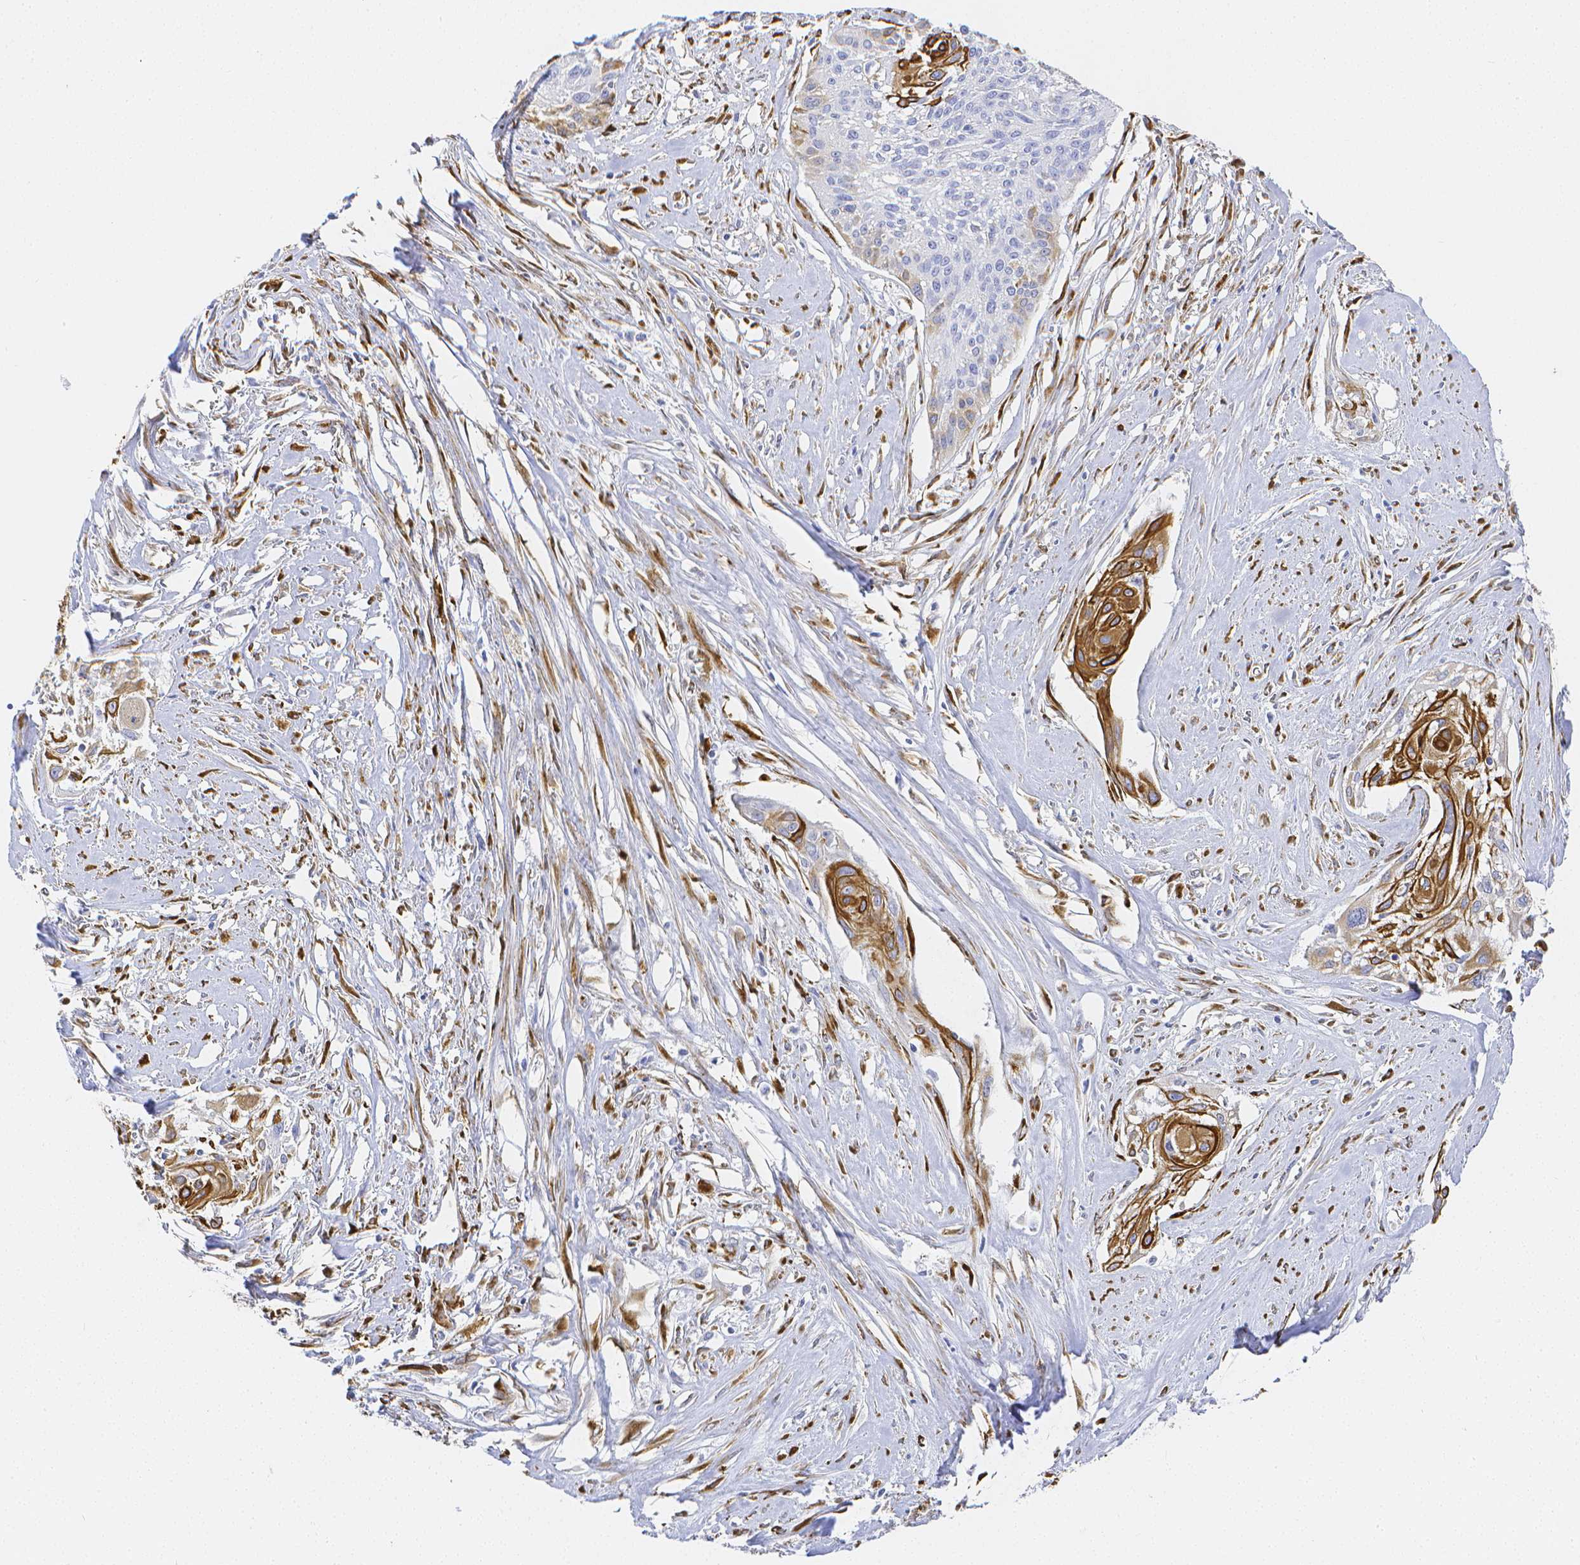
{"staining": {"intensity": "strong", "quantity": ">75%", "location": "cytoplasmic/membranous"}, "tissue": "cervical cancer", "cell_type": "Tumor cells", "image_type": "cancer", "snomed": [{"axis": "morphology", "description": "Squamous cell carcinoma, NOS"}, {"axis": "topography", "description": "Cervix"}], "caption": "Protein staining of cervical squamous cell carcinoma tissue demonstrates strong cytoplasmic/membranous expression in approximately >75% of tumor cells.", "gene": "SMURF1", "patient": {"sex": "female", "age": 49}}